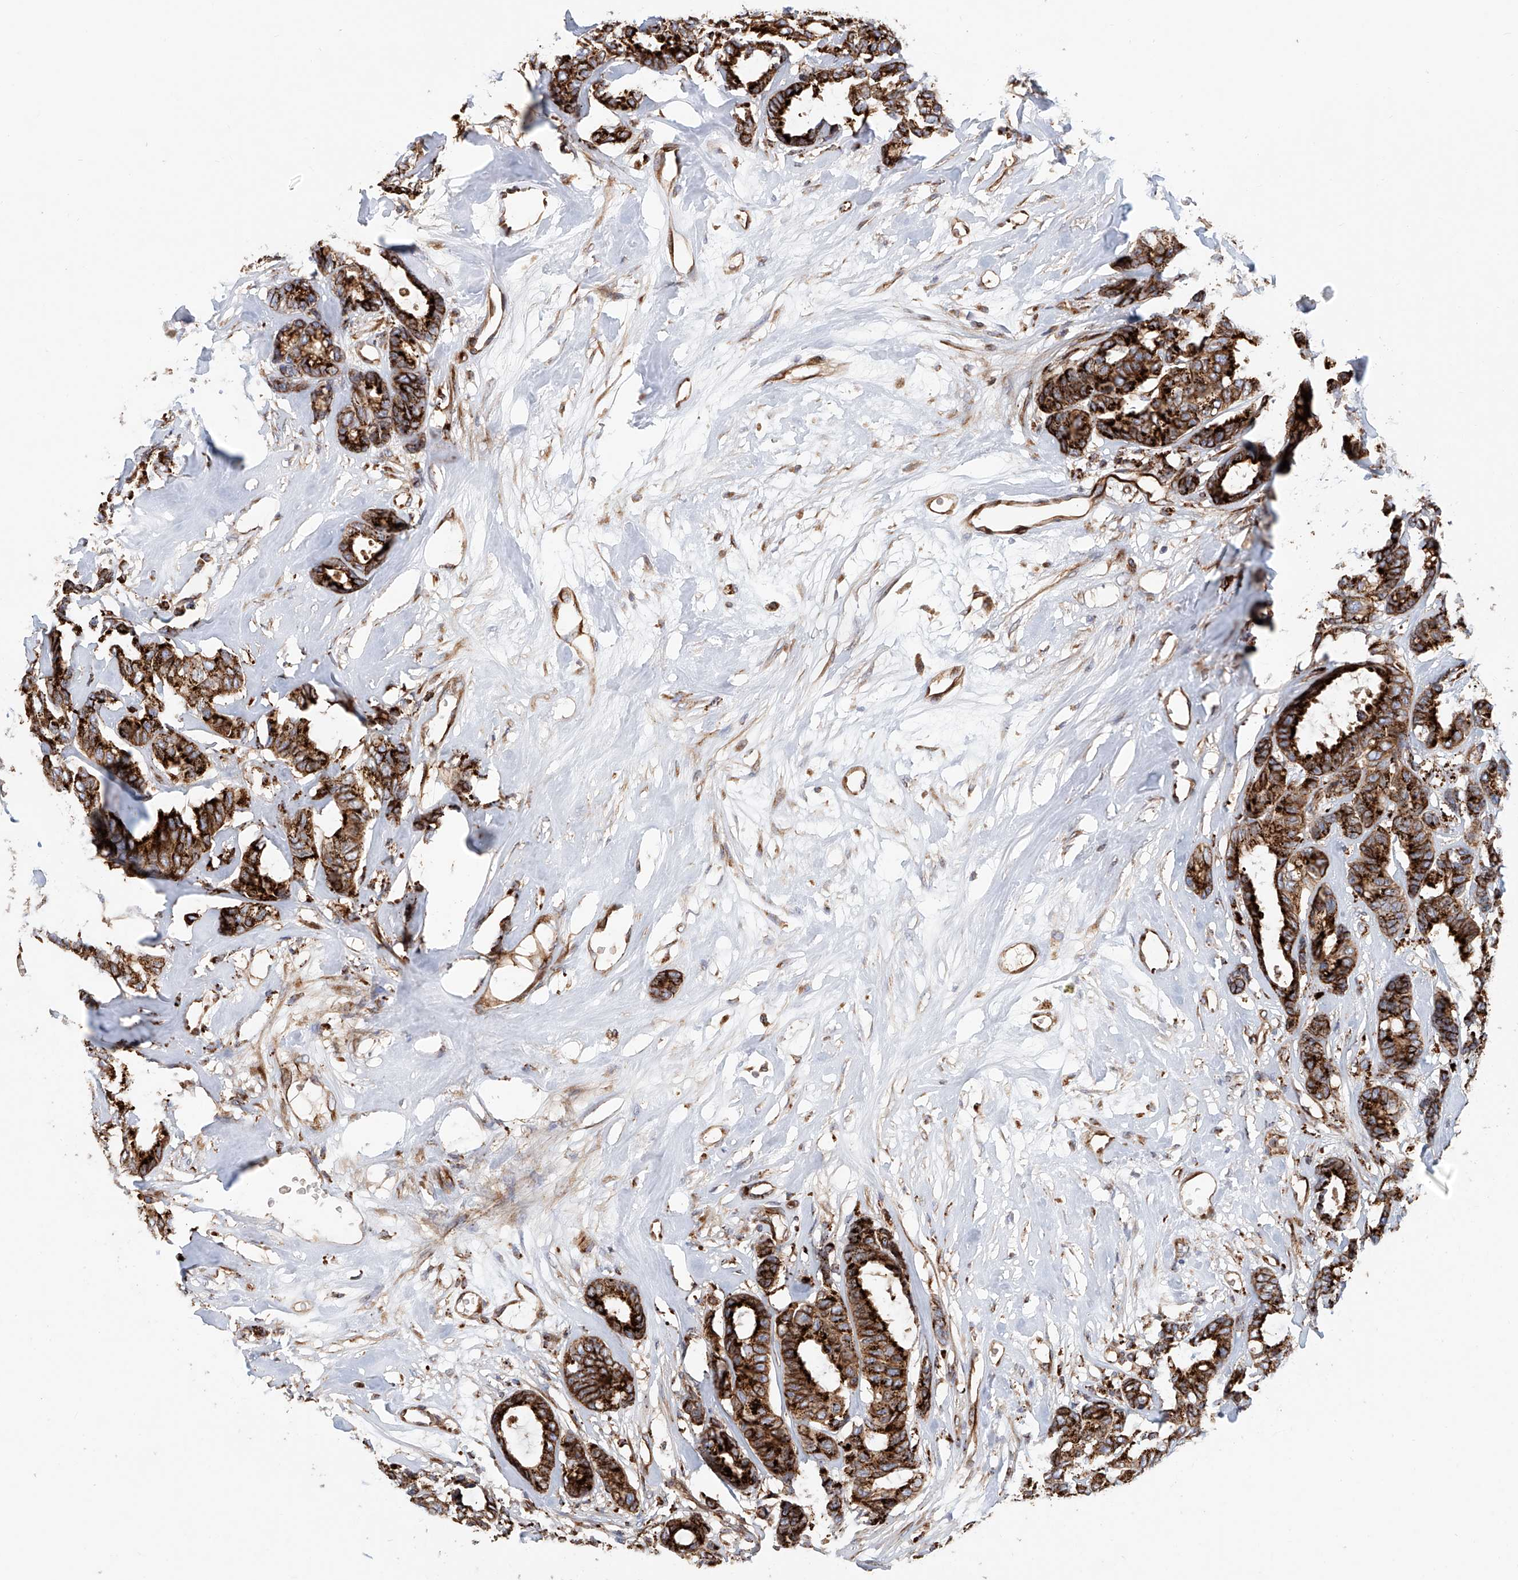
{"staining": {"intensity": "strong", "quantity": ">75%", "location": "cytoplasmic/membranous"}, "tissue": "breast cancer", "cell_type": "Tumor cells", "image_type": "cancer", "snomed": [{"axis": "morphology", "description": "Duct carcinoma"}, {"axis": "topography", "description": "Breast"}], "caption": "Breast cancer tissue shows strong cytoplasmic/membranous expression in about >75% of tumor cells, visualized by immunohistochemistry. (DAB (3,3'-diaminobenzidine) = brown stain, brightfield microscopy at high magnification).", "gene": "HGSNAT", "patient": {"sex": "female", "age": 87}}